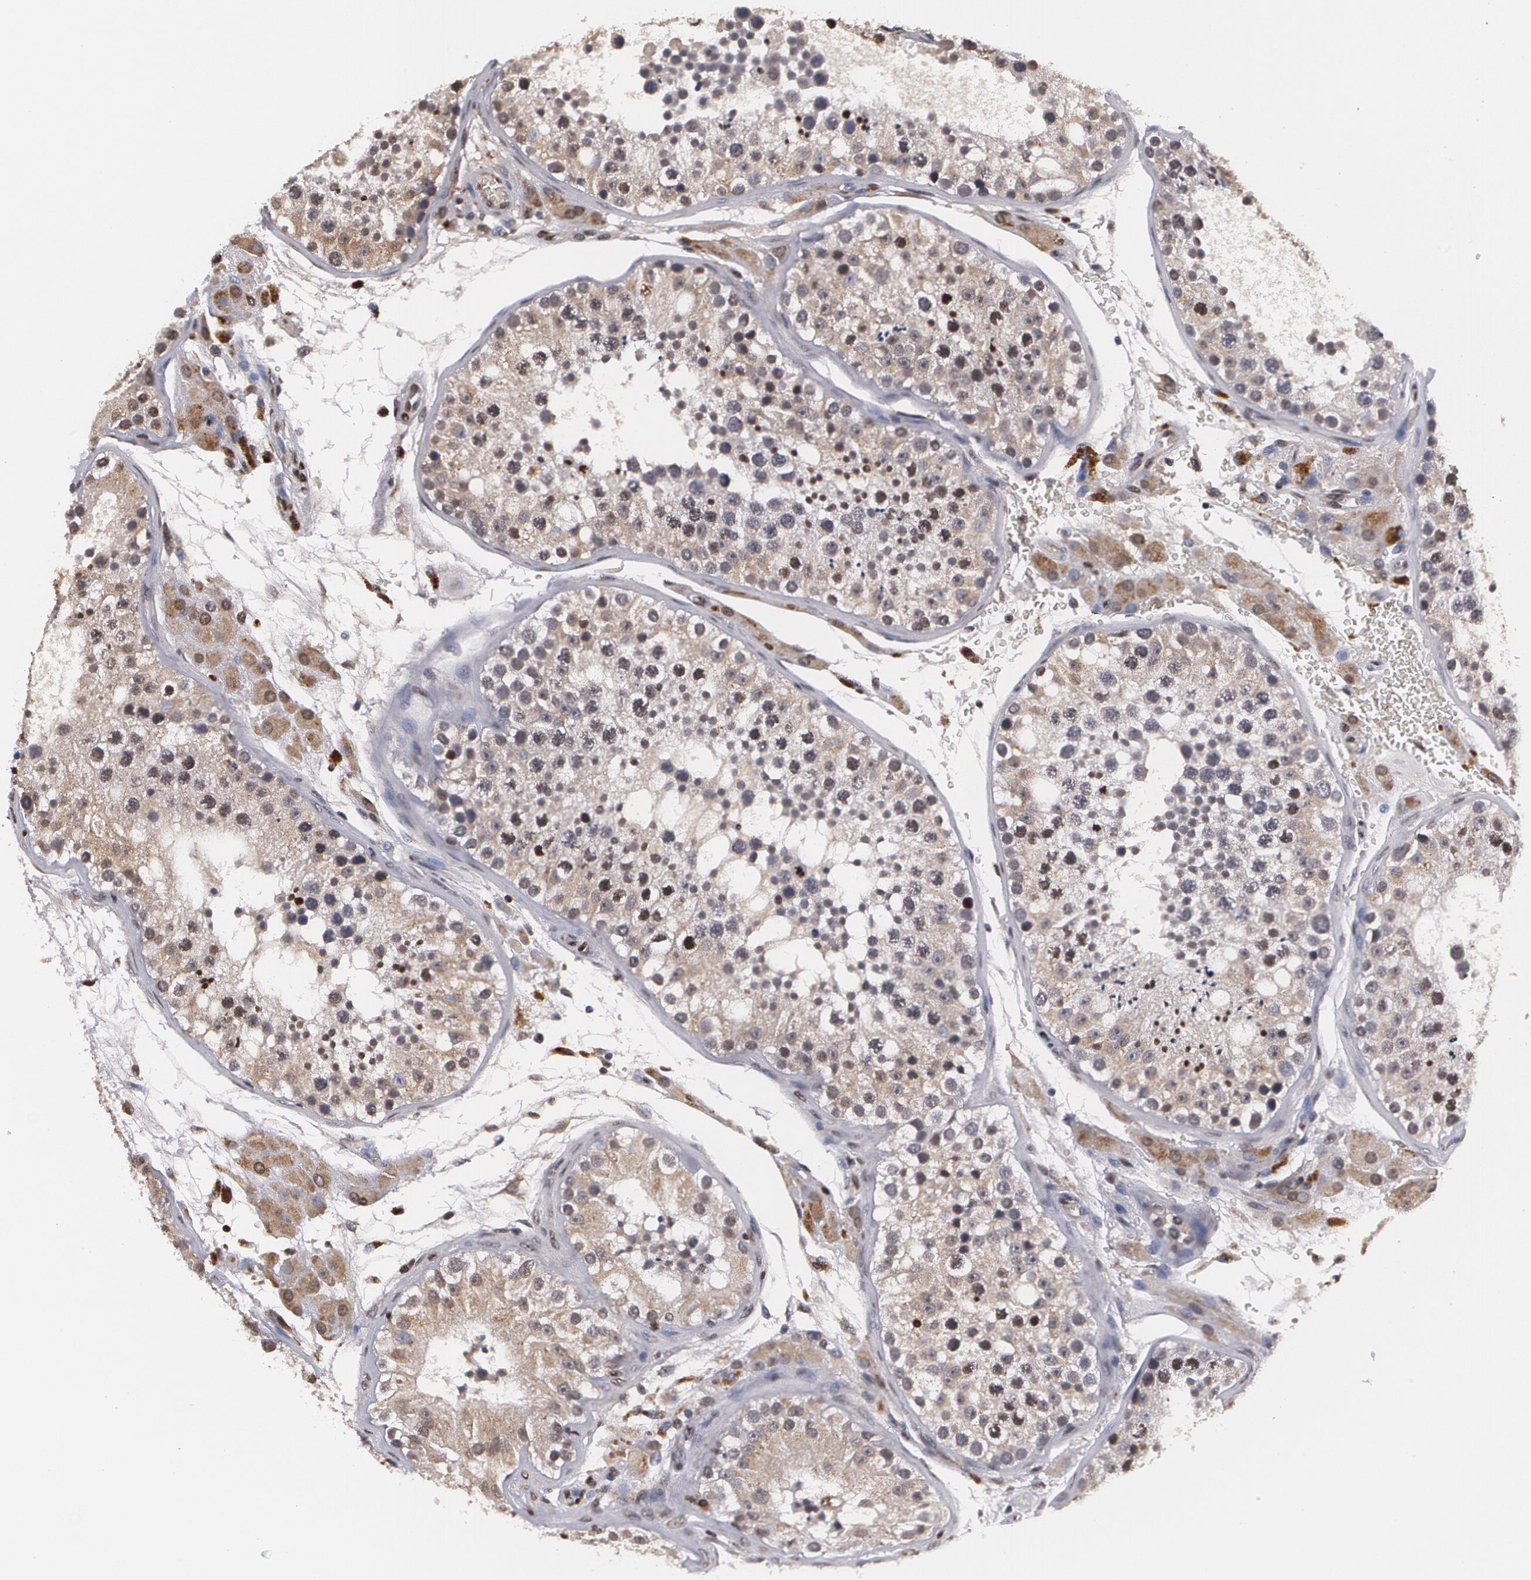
{"staining": {"intensity": "moderate", "quantity": "<25%", "location": "cytoplasmic/membranous,nuclear"}, "tissue": "testis", "cell_type": "Cells in seminiferous ducts", "image_type": "normal", "snomed": [{"axis": "morphology", "description": "Normal tissue, NOS"}, {"axis": "topography", "description": "Testis"}], "caption": "Testis stained with DAB (3,3'-diaminobenzidine) immunohistochemistry demonstrates low levels of moderate cytoplasmic/membranous,nuclear expression in approximately <25% of cells in seminiferous ducts.", "gene": "MVP", "patient": {"sex": "male", "age": 26}}